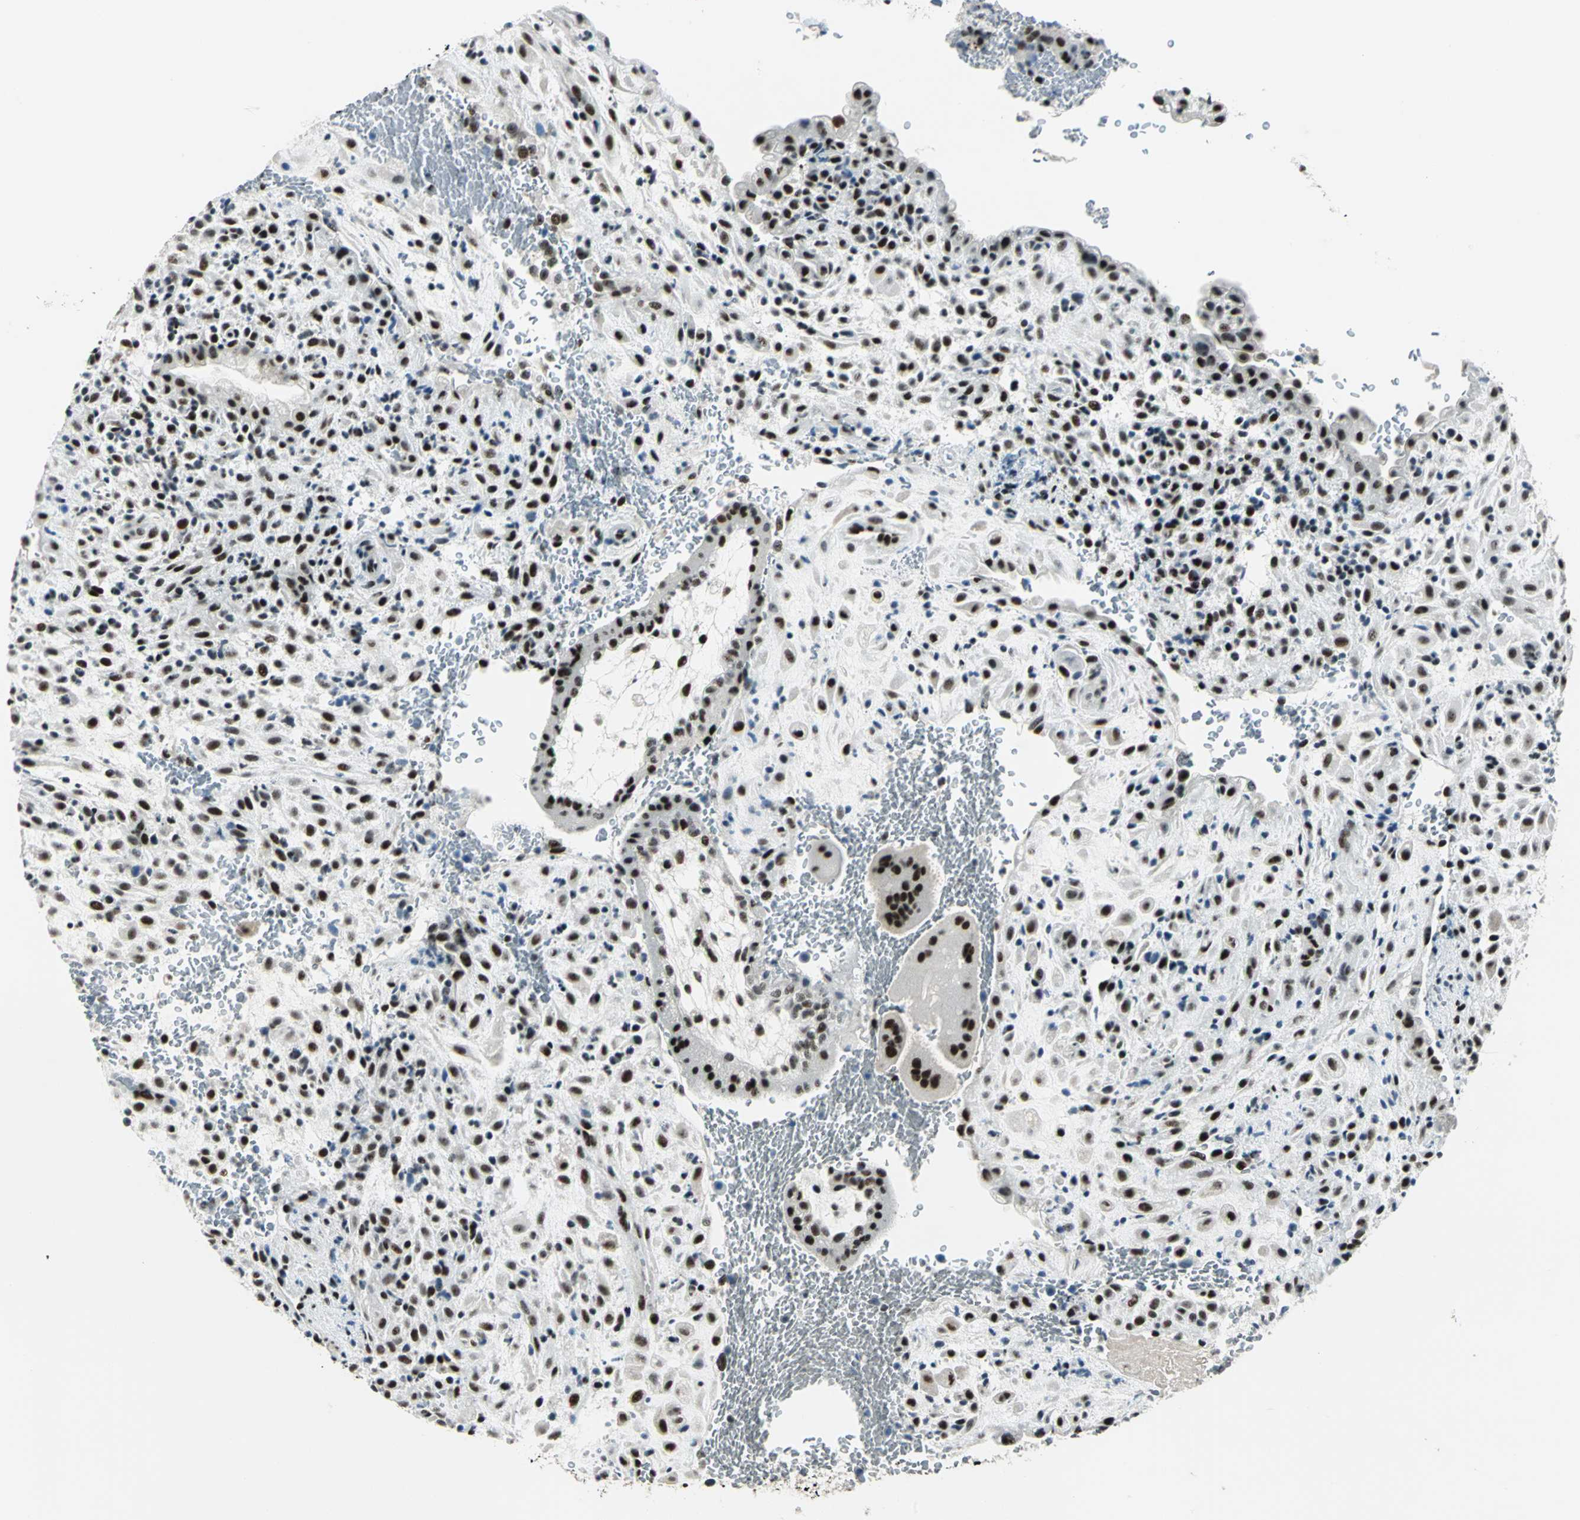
{"staining": {"intensity": "strong", "quantity": ">75%", "location": "nuclear"}, "tissue": "placenta", "cell_type": "Decidual cells", "image_type": "normal", "snomed": [{"axis": "morphology", "description": "Normal tissue, NOS"}, {"axis": "topography", "description": "Placenta"}], "caption": "Placenta stained for a protein (brown) reveals strong nuclear positive positivity in about >75% of decidual cells.", "gene": "KAT6B", "patient": {"sex": "female", "age": 35}}